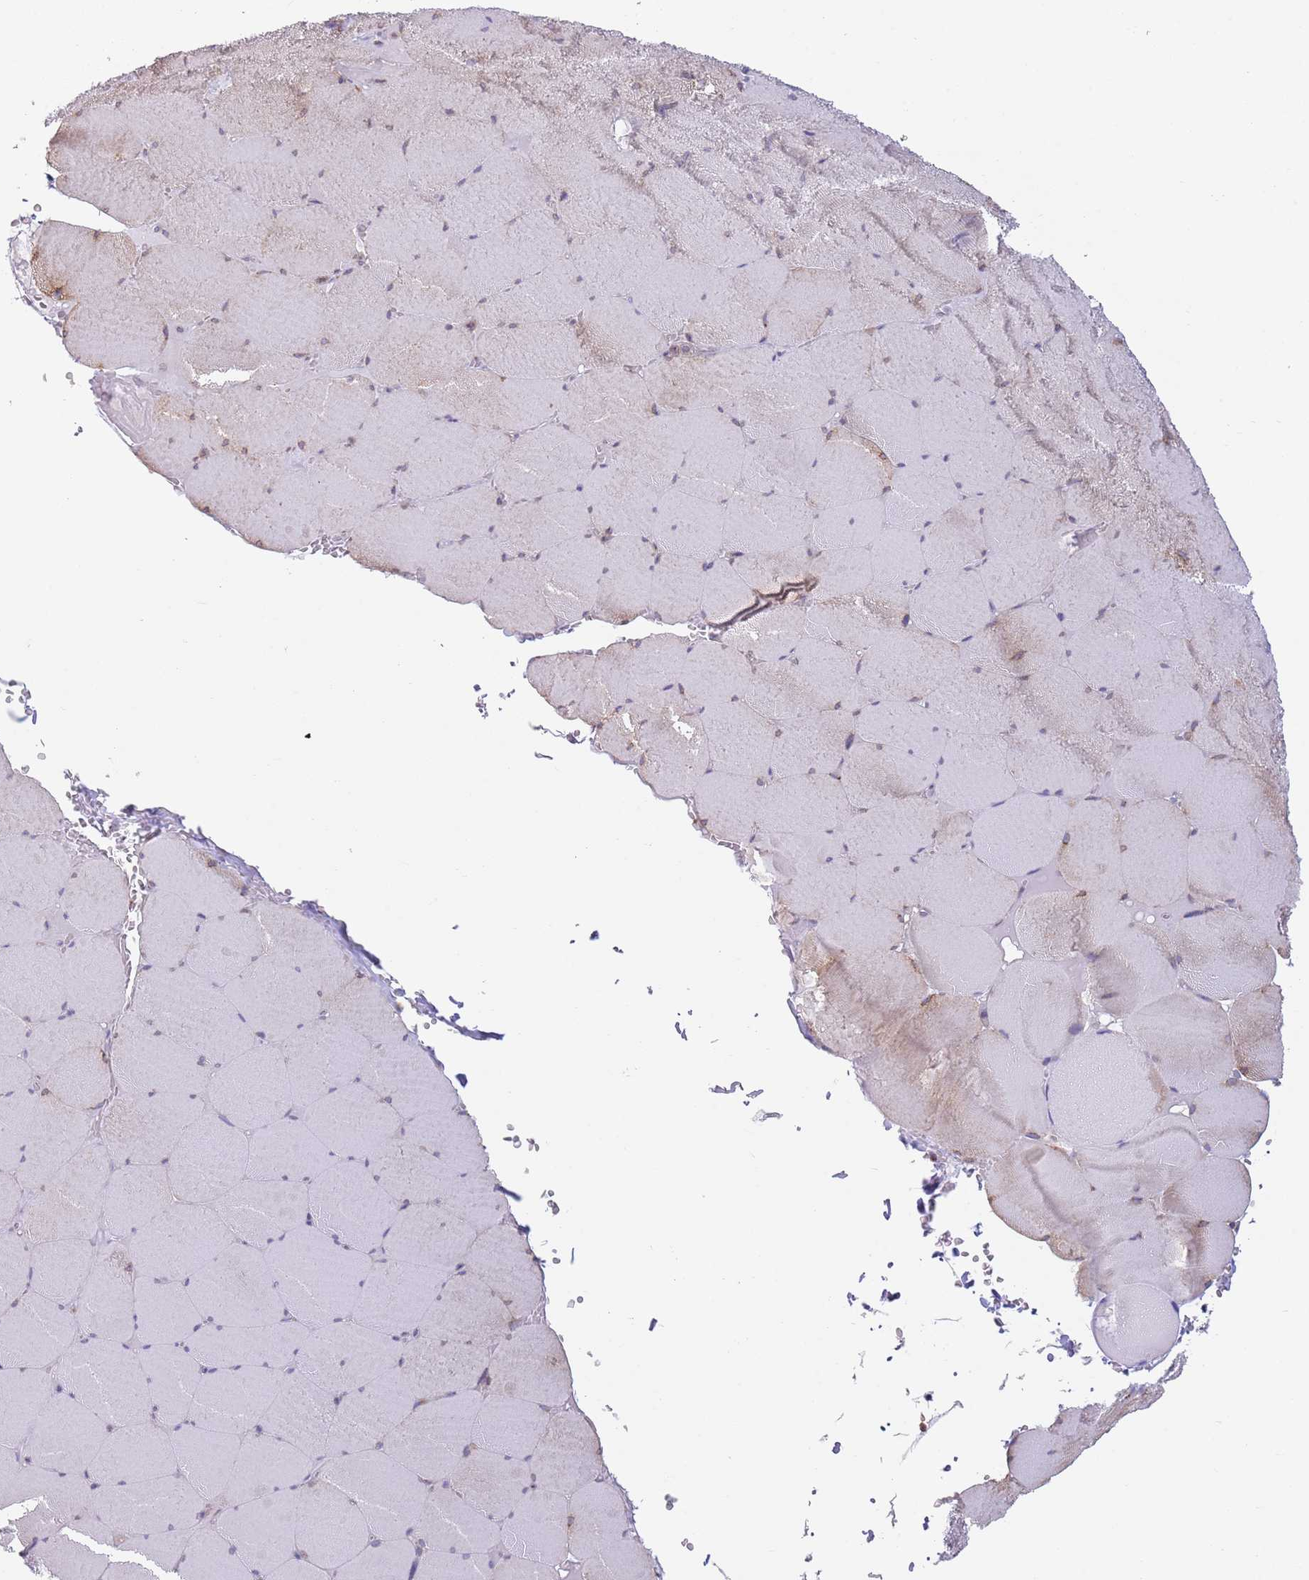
{"staining": {"intensity": "moderate", "quantity": "<25%", "location": "cytoplasmic/membranous"}, "tissue": "skeletal muscle", "cell_type": "Myocytes", "image_type": "normal", "snomed": [{"axis": "morphology", "description": "Normal tissue, NOS"}, {"axis": "topography", "description": "Skeletal muscle"}, {"axis": "topography", "description": "Head-Neck"}], "caption": "Skeletal muscle was stained to show a protein in brown. There is low levels of moderate cytoplasmic/membranous expression in approximately <25% of myocytes.", "gene": "C20orf96", "patient": {"sex": "male", "age": 66}}